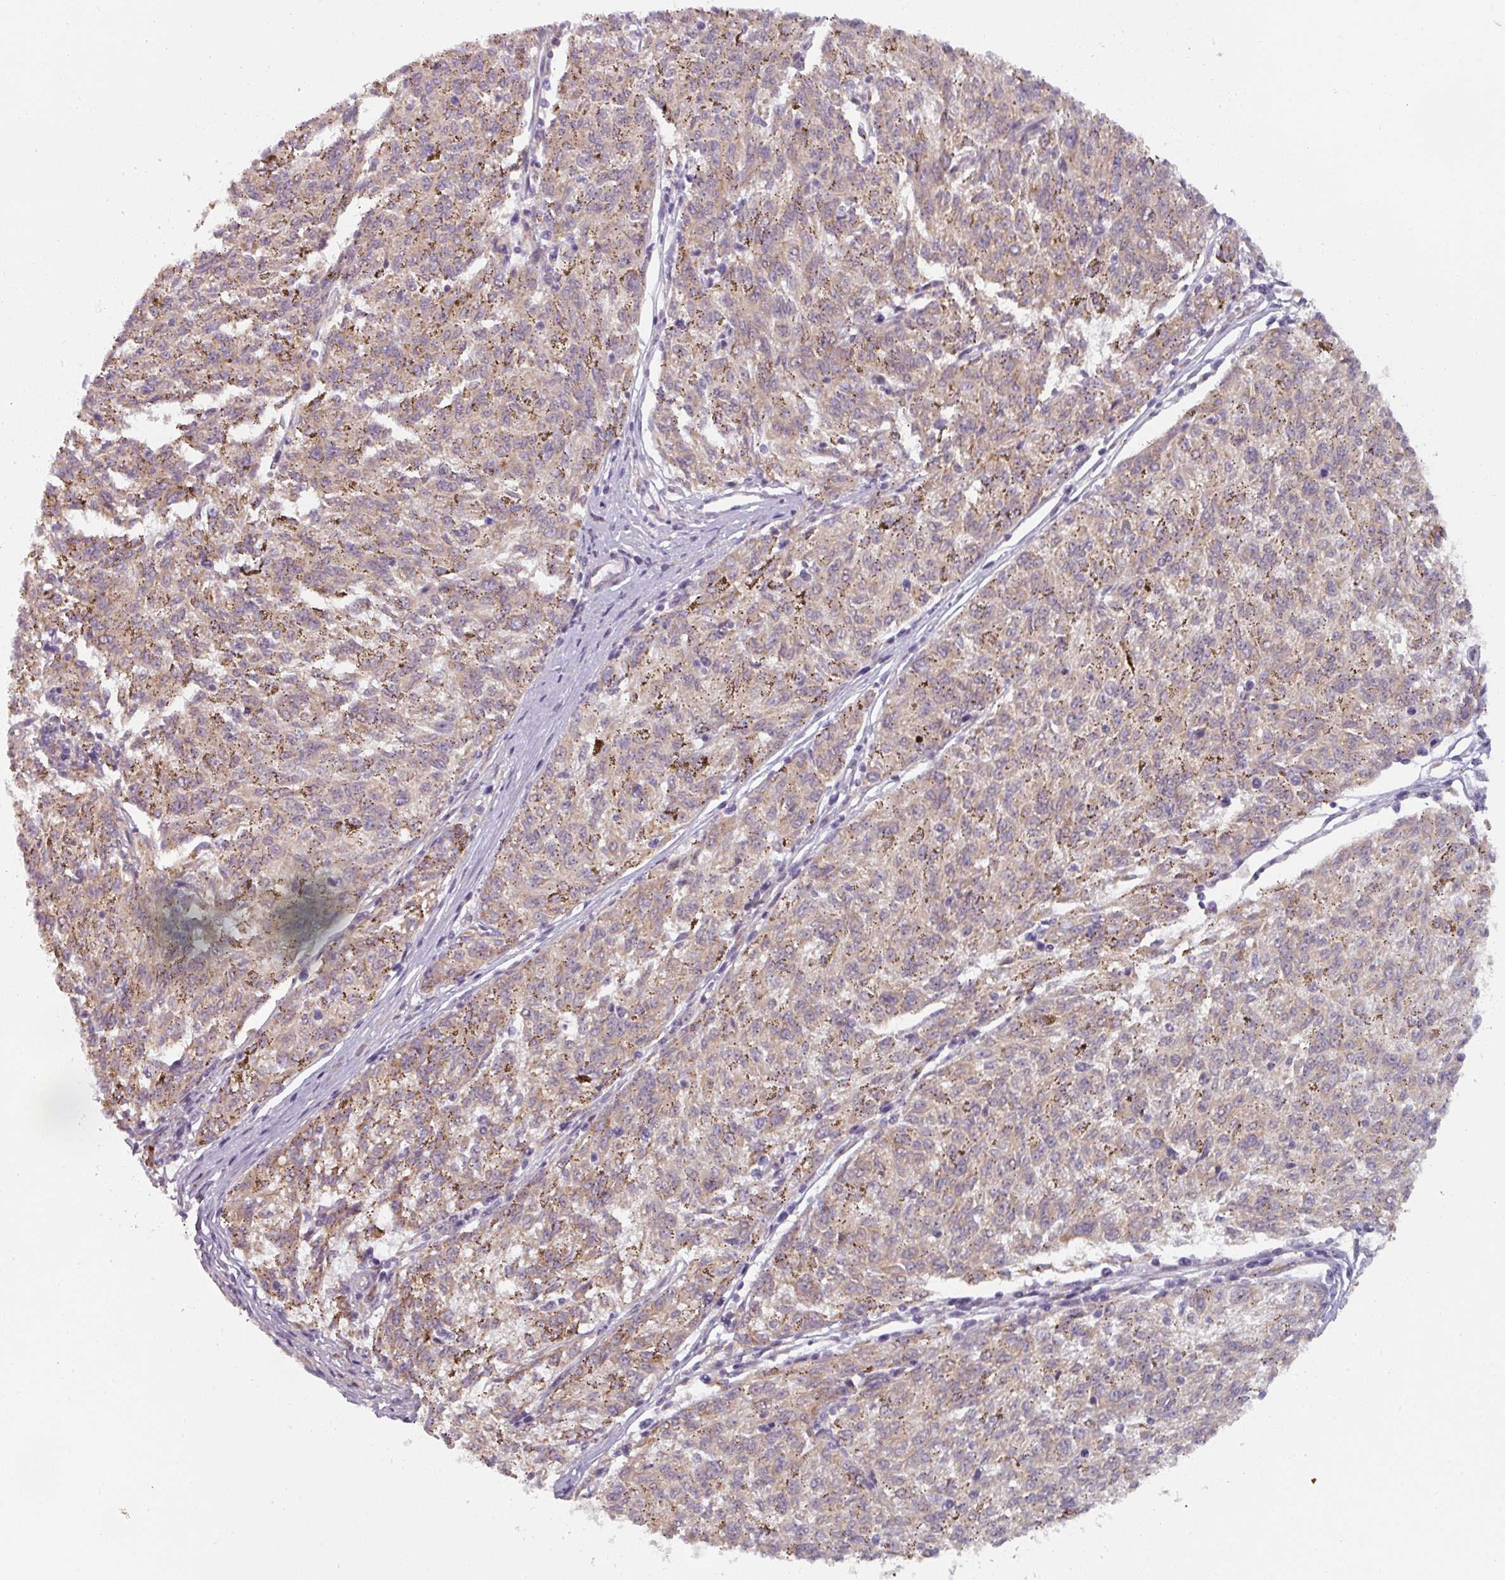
{"staining": {"intensity": "negative", "quantity": "none", "location": "none"}, "tissue": "melanoma", "cell_type": "Tumor cells", "image_type": "cancer", "snomed": [{"axis": "morphology", "description": "Malignant melanoma, NOS"}, {"axis": "topography", "description": "Skin"}], "caption": "IHC of melanoma demonstrates no expression in tumor cells. Nuclei are stained in blue.", "gene": "TAPT1", "patient": {"sex": "female", "age": 72}}